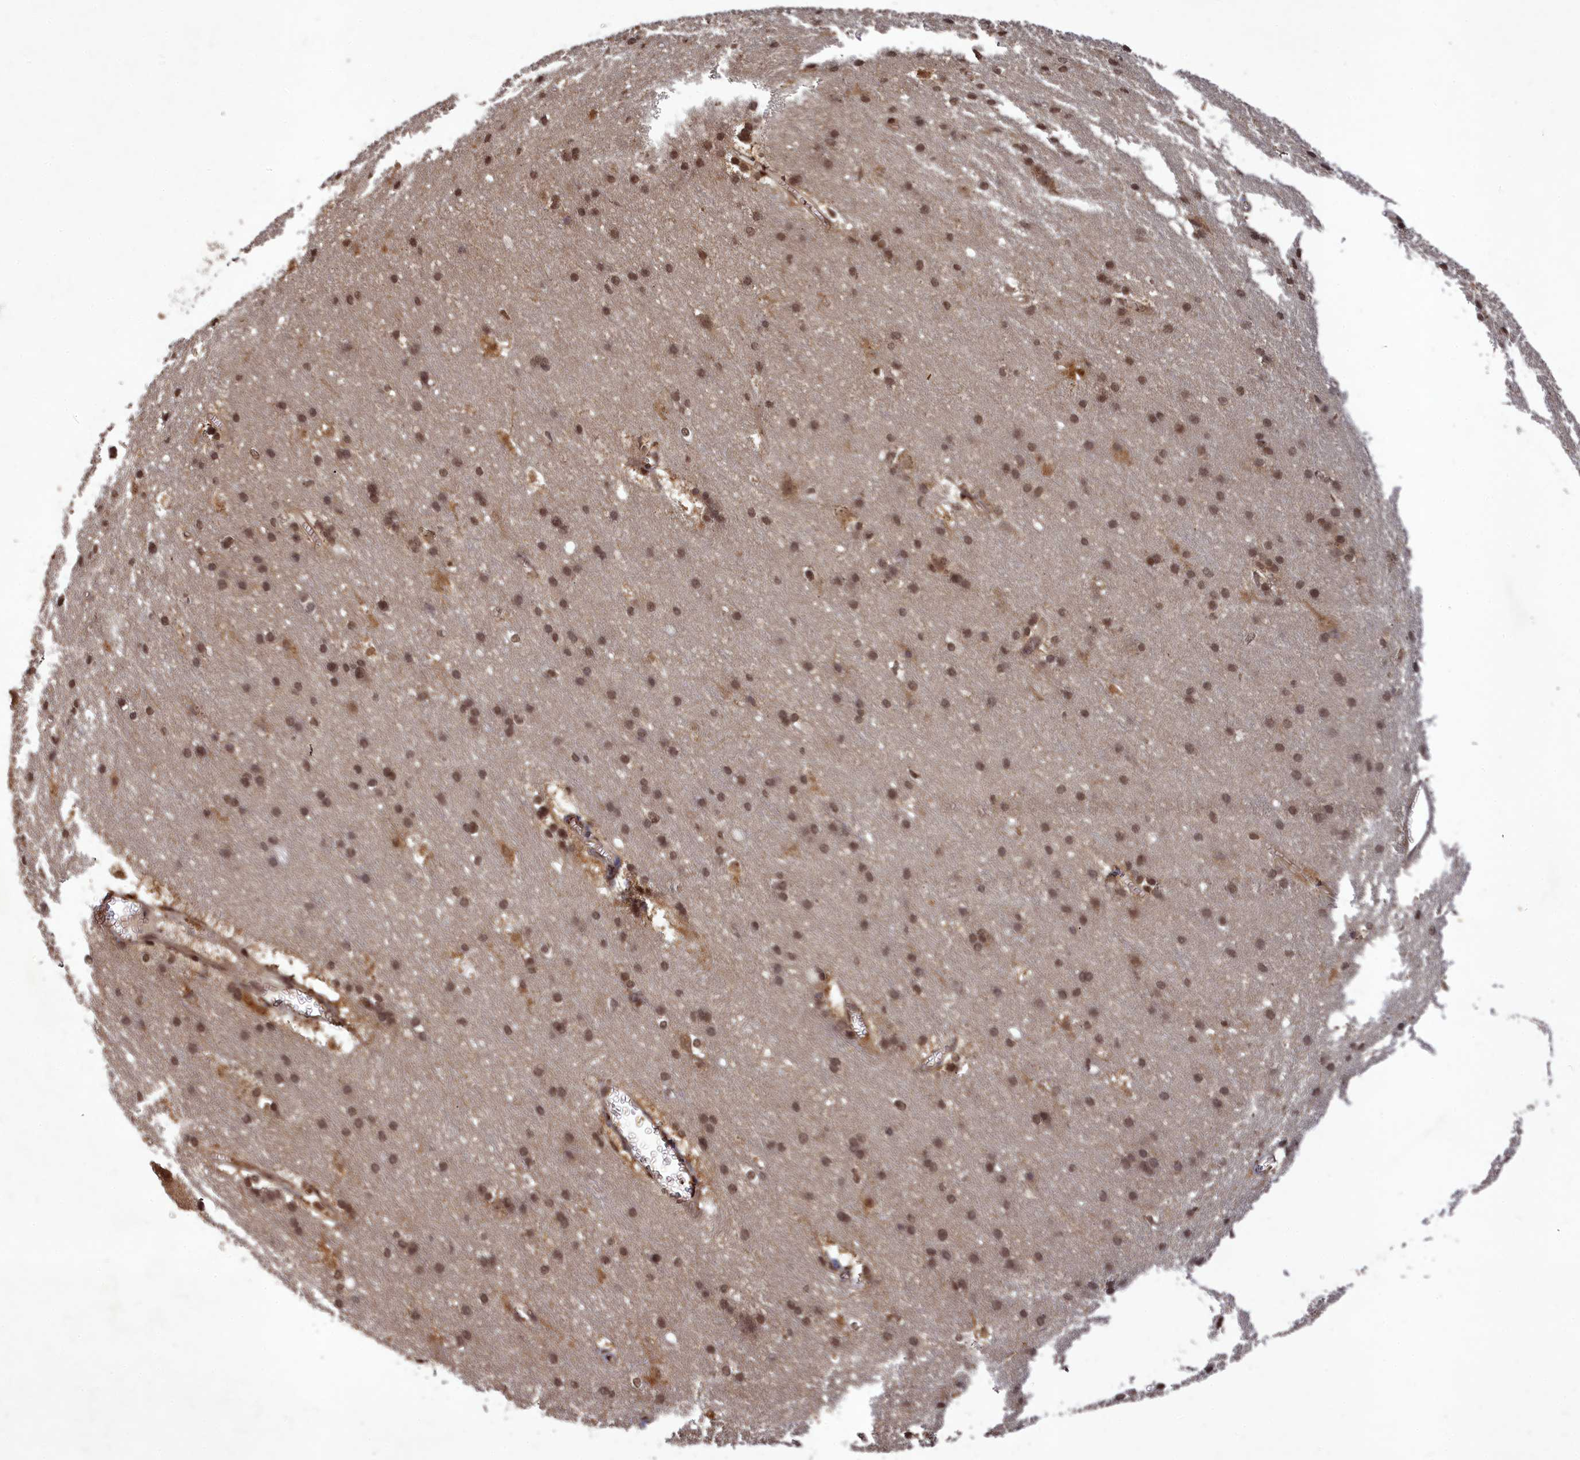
{"staining": {"intensity": "strong", "quantity": ">75%", "location": "nuclear"}, "tissue": "cerebral cortex", "cell_type": "Endothelial cells", "image_type": "normal", "snomed": [{"axis": "morphology", "description": "Normal tissue, NOS"}, {"axis": "topography", "description": "Cerebral cortex"}], "caption": "IHC histopathology image of unremarkable cerebral cortex: cerebral cortex stained using immunohistochemistry (IHC) exhibits high levels of strong protein expression localized specifically in the nuclear of endothelial cells, appearing as a nuclear brown color.", "gene": "SRMS", "patient": {"sex": "male", "age": 54}}